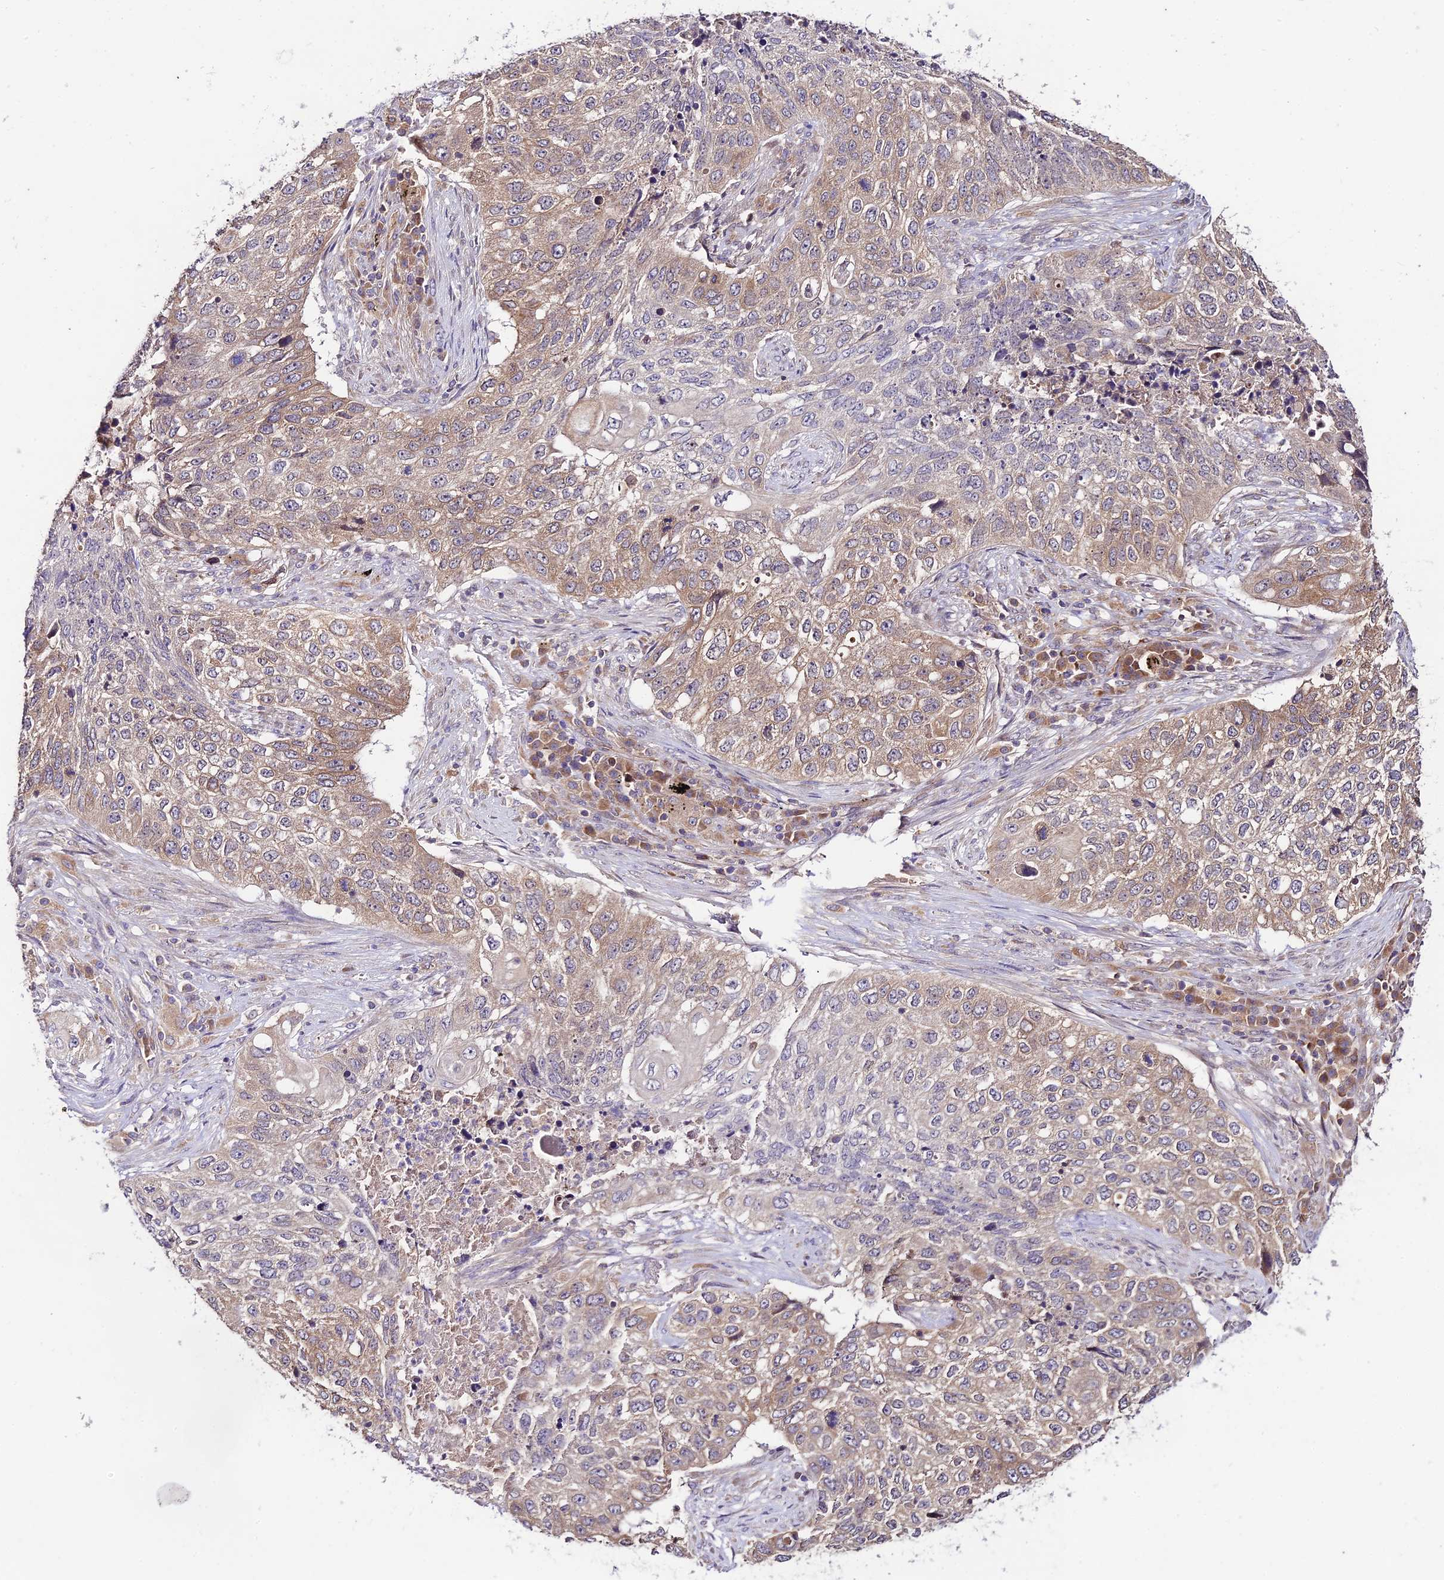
{"staining": {"intensity": "moderate", "quantity": "25%-75%", "location": "cytoplasmic/membranous"}, "tissue": "lung cancer", "cell_type": "Tumor cells", "image_type": "cancer", "snomed": [{"axis": "morphology", "description": "Squamous cell carcinoma, NOS"}, {"axis": "topography", "description": "Lung"}], "caption": "A micrograph of lung squamous cell carcinoma stained for a protein reveals moderate cytoplasmic/membranous brown staining in tumor cells. Immunohistochemistry (ihc) stains the protein in brown and the nuclei are stained blue.", "gene": "TMEM259", "patient": {"sex": "female", "age": 63}}